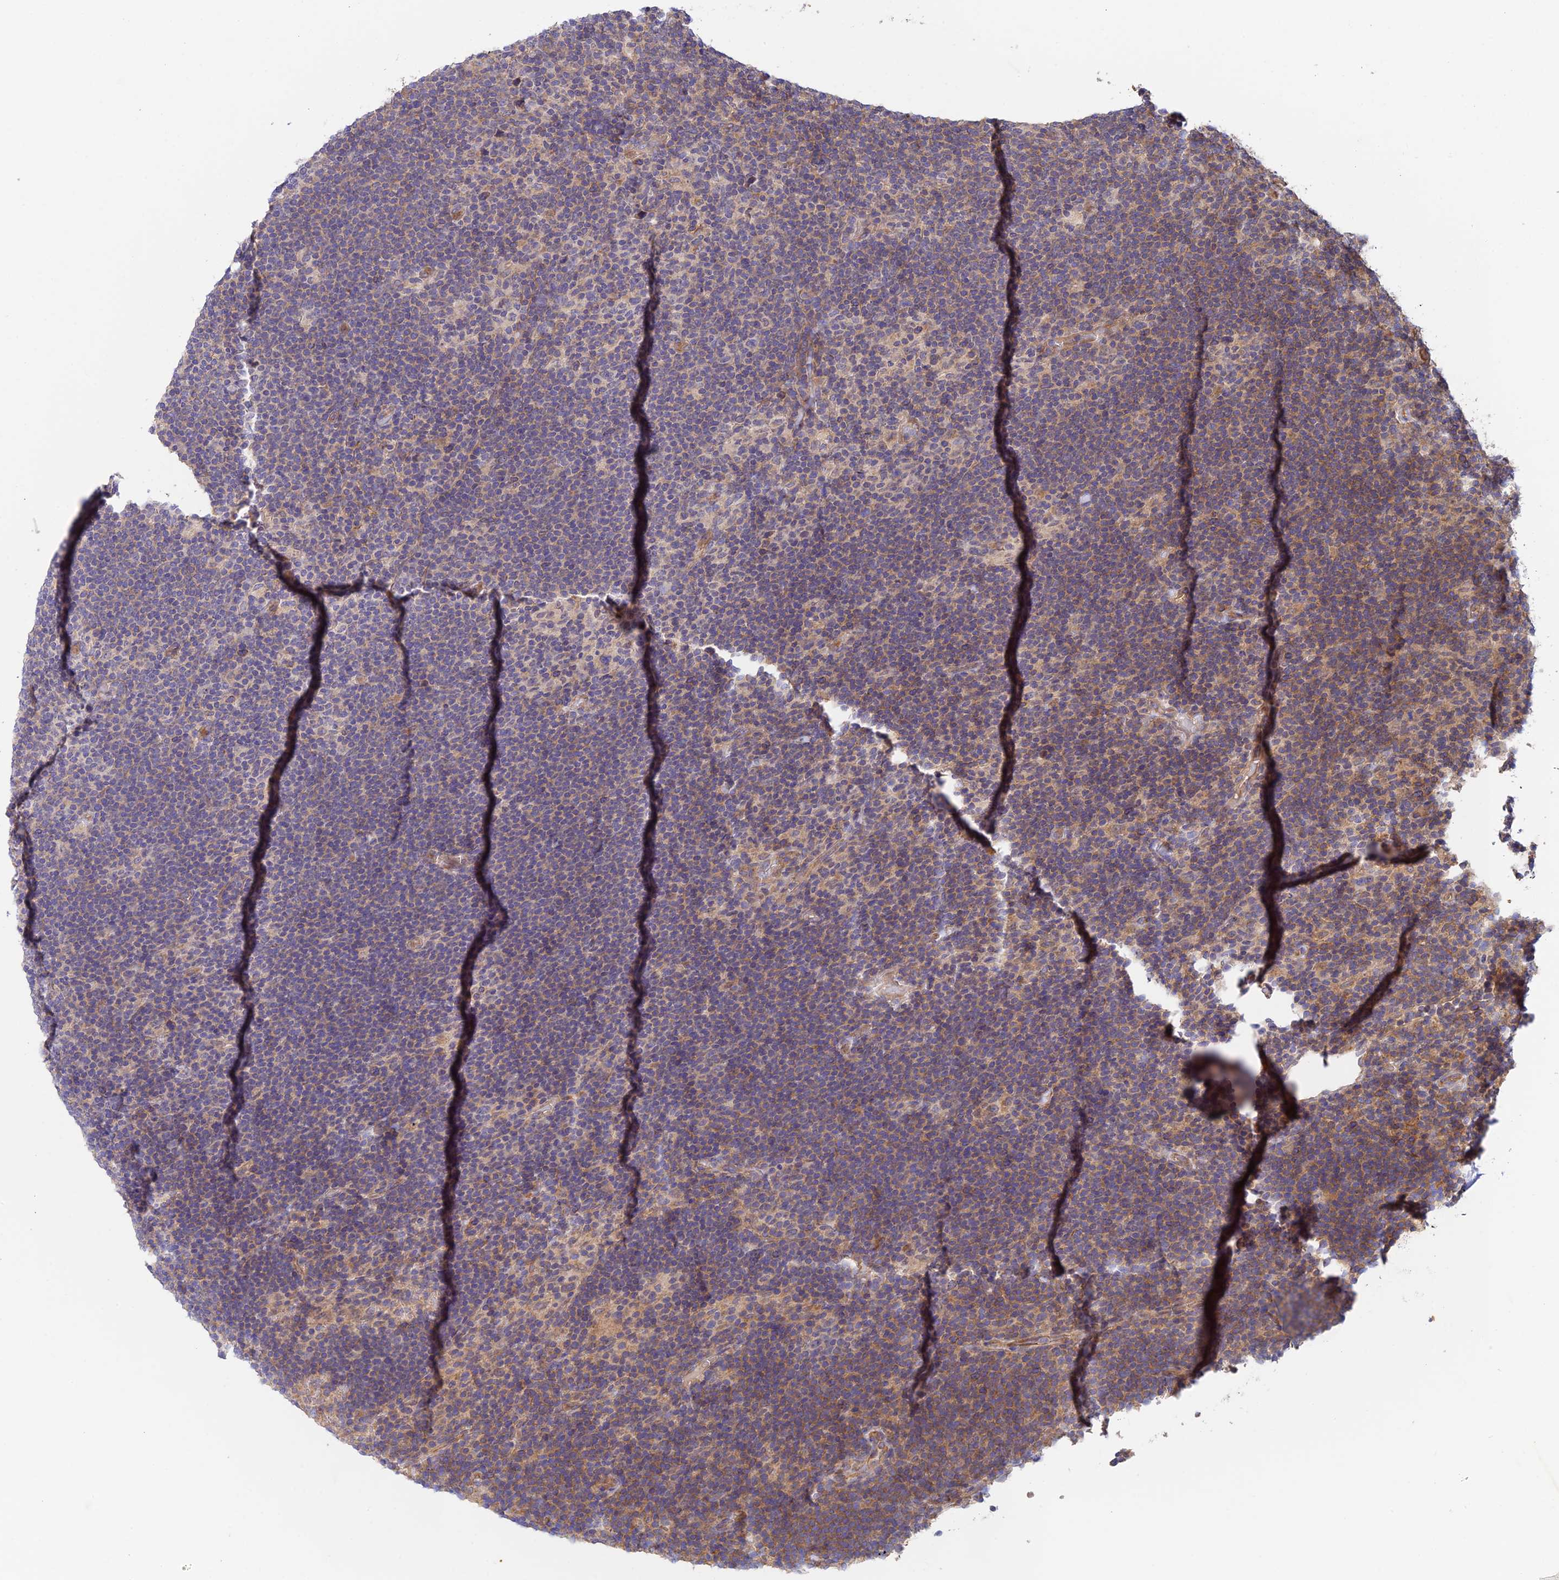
{"staining": {"intensity": "negative", "quantity": "none", "location": "none"}, "tissue": "lymphoma", "cell_type": "Tumor cells", "image_type": "cancer", "snomed": [{"axis": "morphology", "description": "Hodgkin's disease, NOS"}, {"axis": "topography", "description": "Lymph node"}], "caption": "A high-resolution photomicrograph shows immunohistochemistry staining of Hodgkin's disease, which demonstrates no significant staining in tumor cells.", "gene": "MYO9A", "patient": {"sex": "female", "age": 57}}